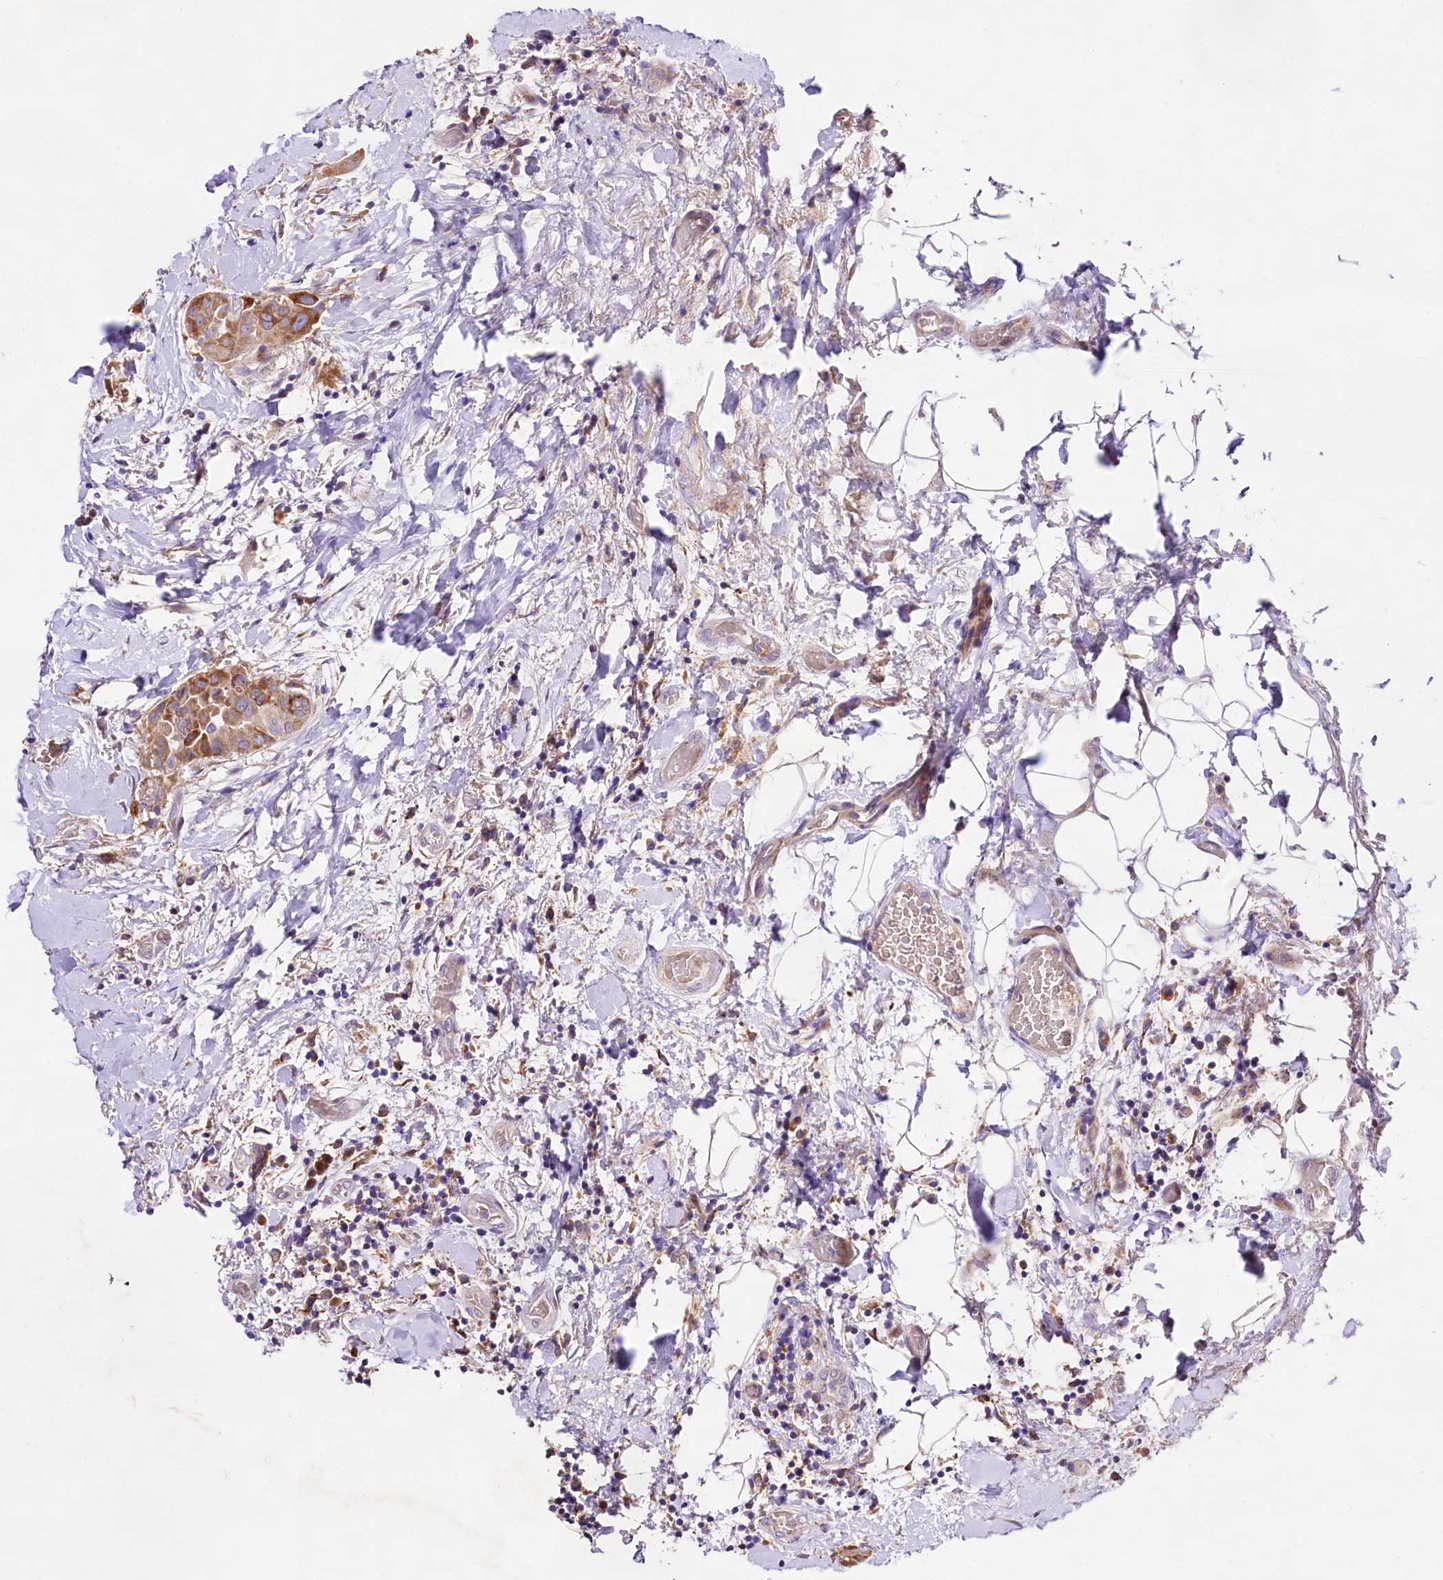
{"staining": {"intensity": "moderate", "quantity": "<25%", "location": "cytoplasmic/membranous"}, "tissue": "thyroid cancer", "cell_type": "Tumor cells", "image_type": "cancer", "snomed": [{"axis": "morphology", "description": "Papillary adenocarcinoma, NOS"}, {"axis": "topography", "description": "Thyroid gland"}], "caption": "About <25% of tumor cells in thyroid cancer (papillary adenocarcinoma) reveal moderate cytoplasmic/membranous protein positivity as visualized by brown immunohistochemical staining.", "gene": "DMXL2", "patient": {"sex": "male", "age": 33}}